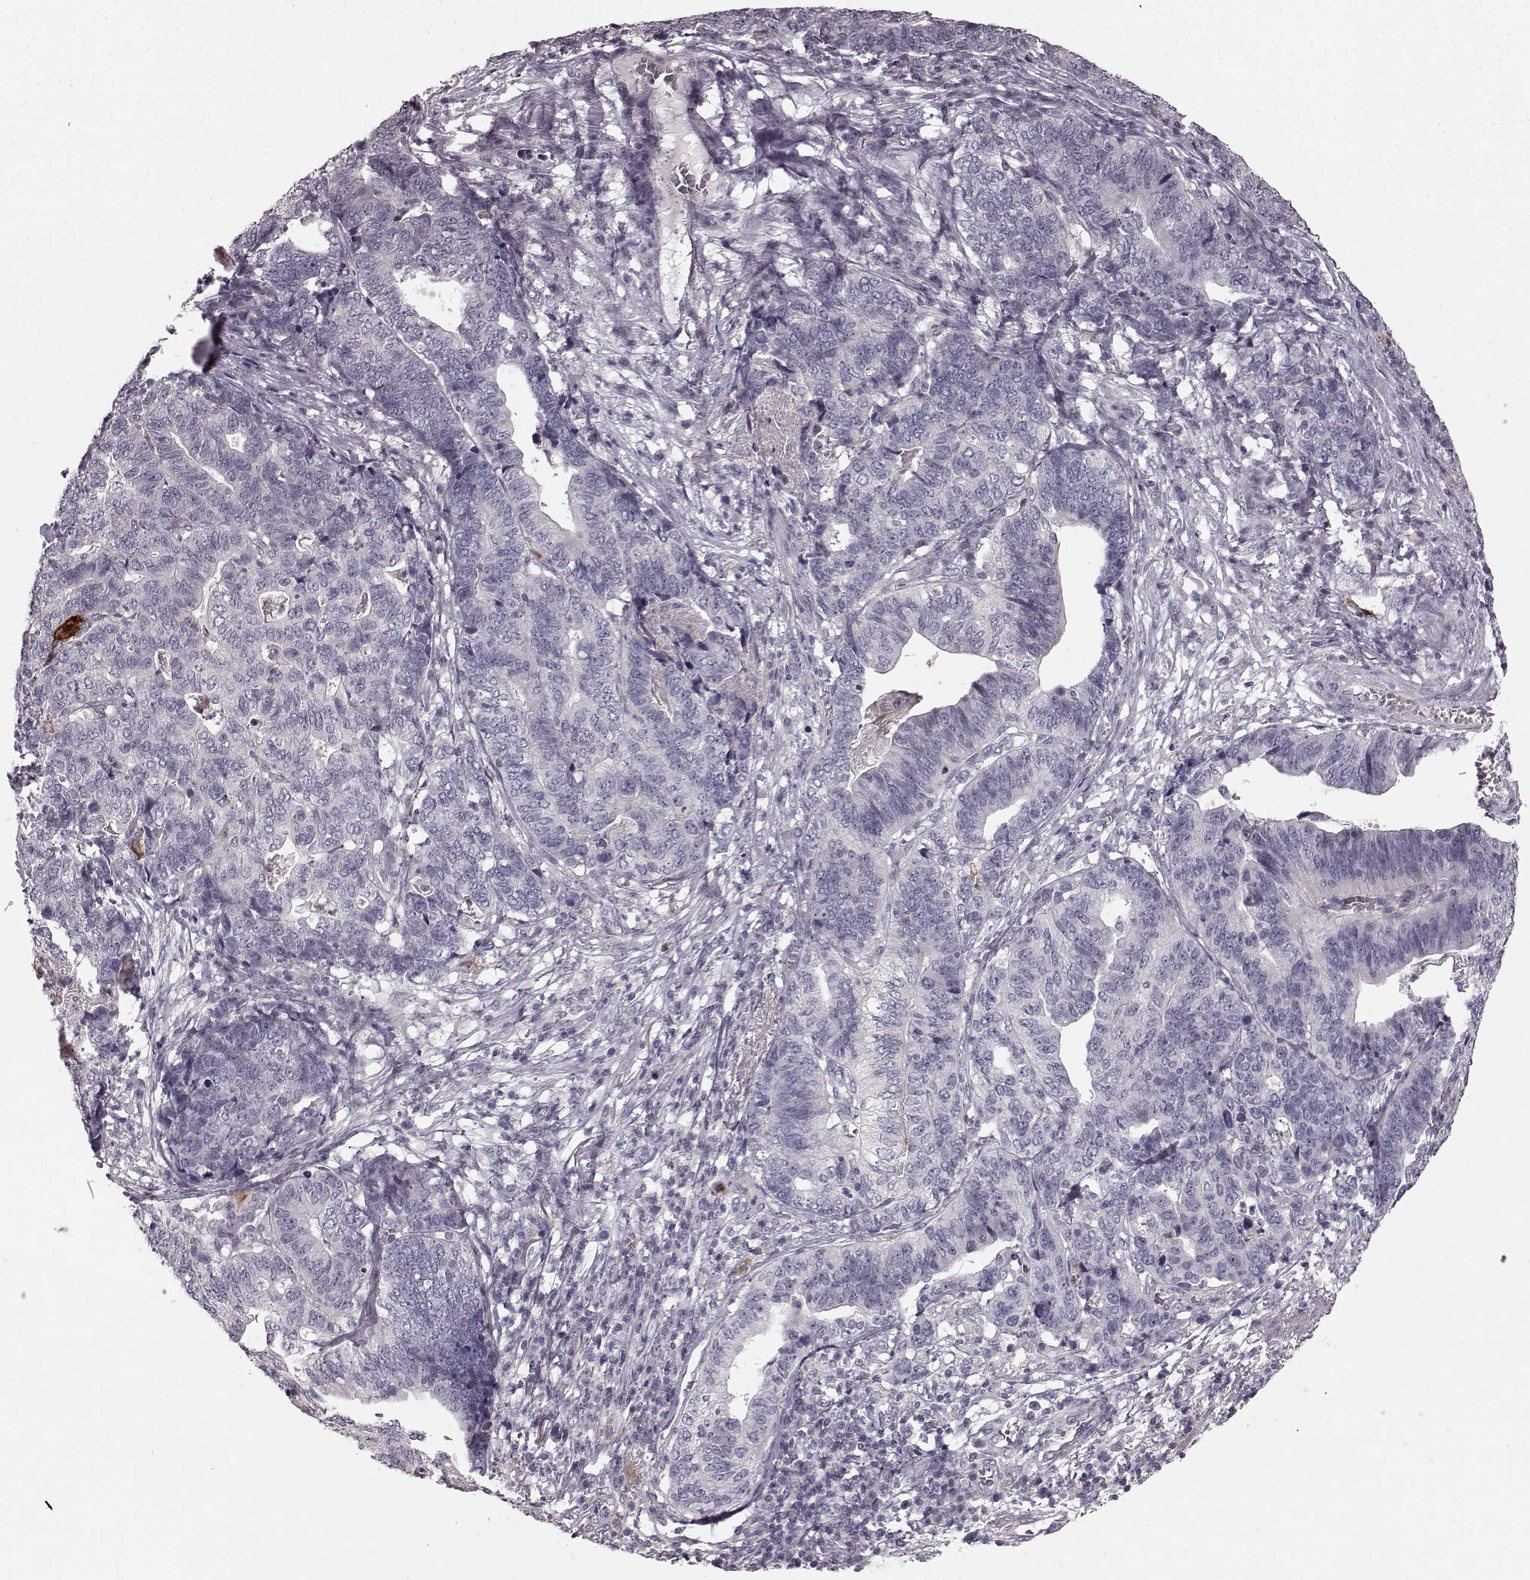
{"staining": {"intensity": "negative", "quantity": "none", "location": "none"}, "tissue": "stomach cancer", "cell_type": "Tumor cells", "image_type": "cancer", "snomed": [{"axis": "morphology", "description": "Adenocarcinoma, NOS"}, {"axis": "topography", "description": "Stomach, upper"}], "caption": "The image demonstrates no staining of tumor cells in stomach adenocarcinoma. (DAB (3,3'-diaminobenzidine) IHC, high magnification).", "gene": "CHIT1", "patient": {"sex": "female", "age": 67}}